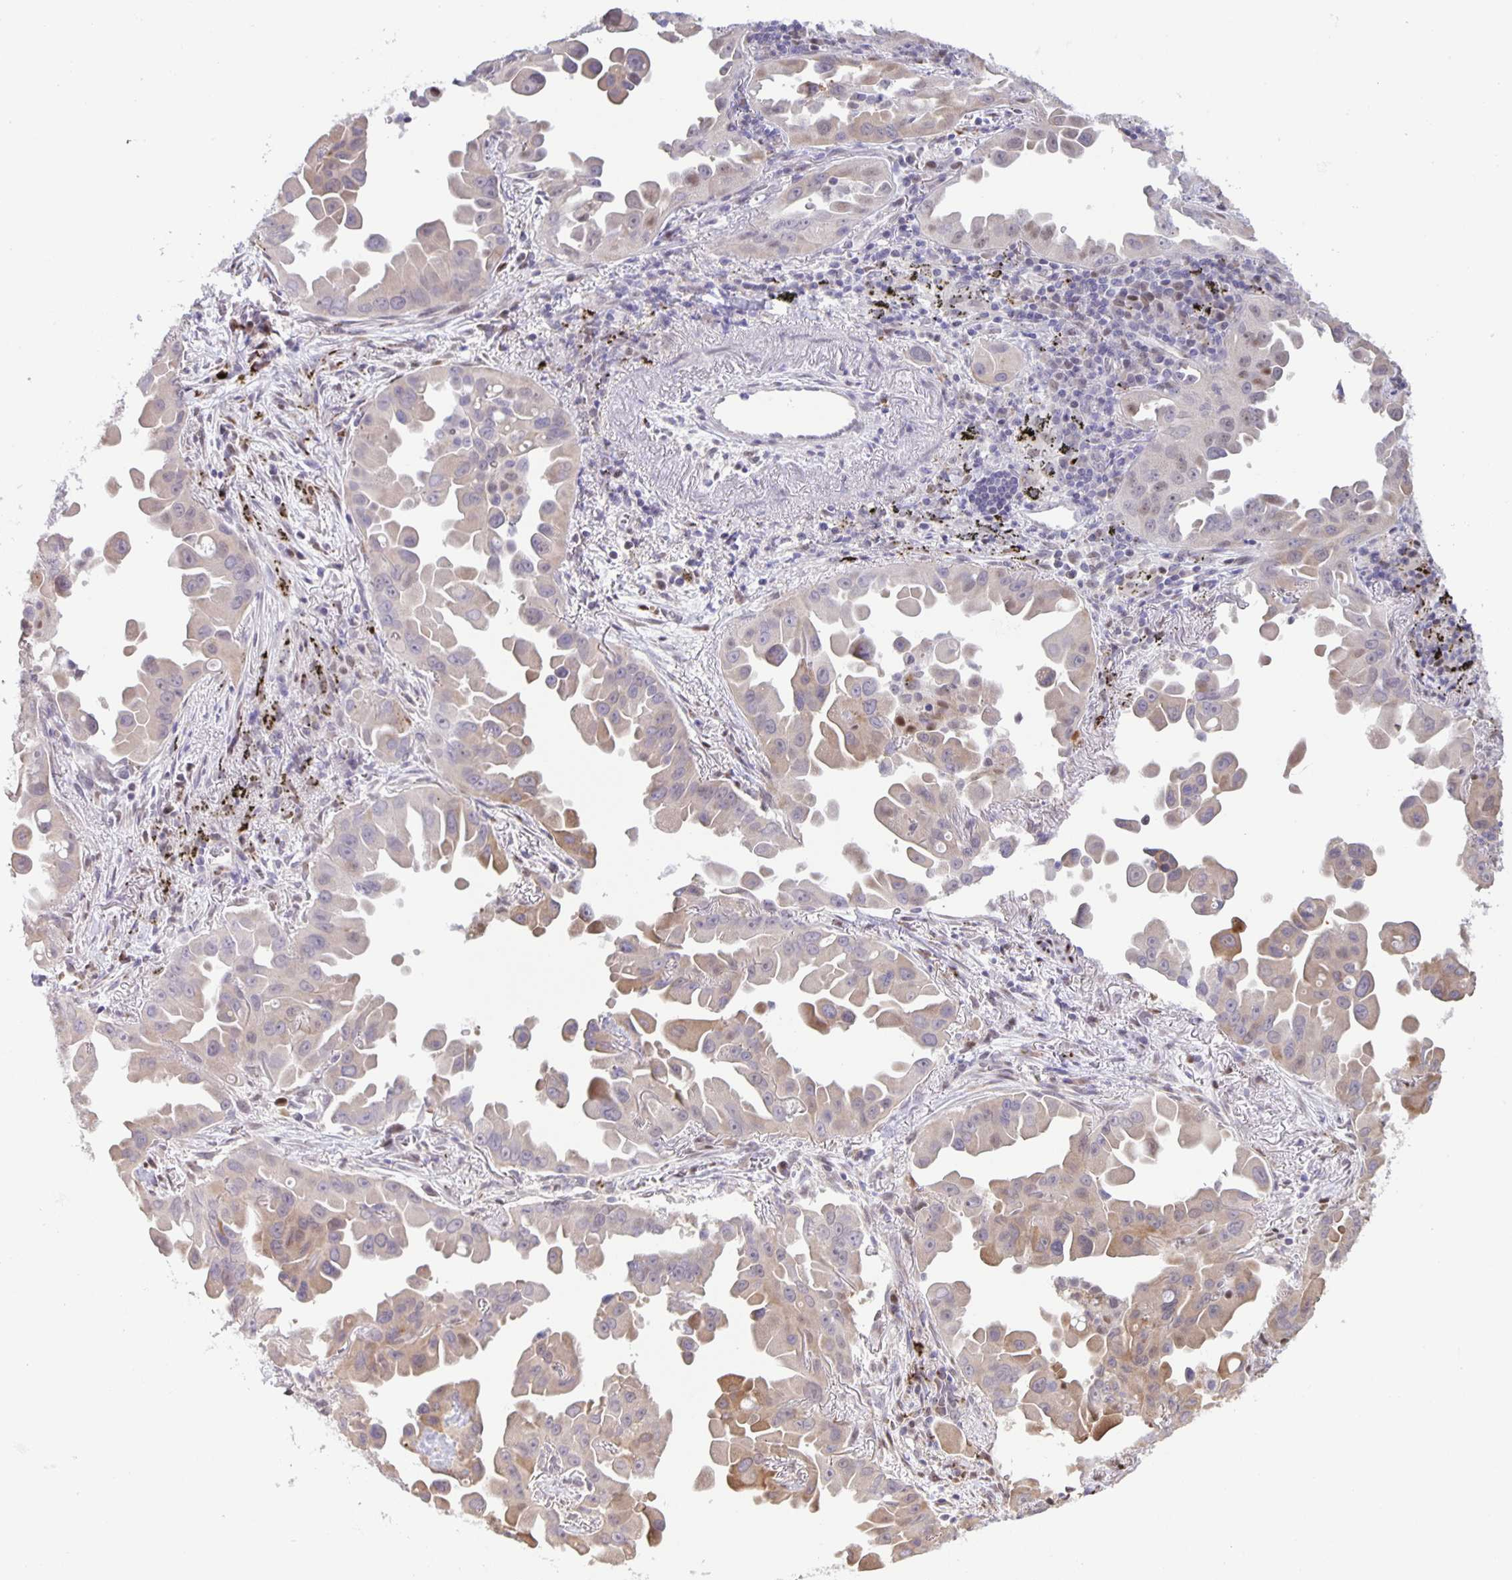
{"staining": {"intensity": "weak", "quantity": ">75%", "location": "cytoplasmic/membranous"}, "tissue": "lung cancer", "cell_type": "Tumor cells", "image_type": "cancer", "snomed": [{"axis": "morphology", "description": "Adenocarcinoma, NOS"}, {"axis": "topography", "description": "Lung"}], "caption": "Immunohistochemical staining of adenocarcinoma (lung) displays low levels of weak cytoplasmic/membranous protein staining in approximately >75% of tumor cells.", "gene": "MAPK12", "patient": {"sex": "male", "age": 68}}